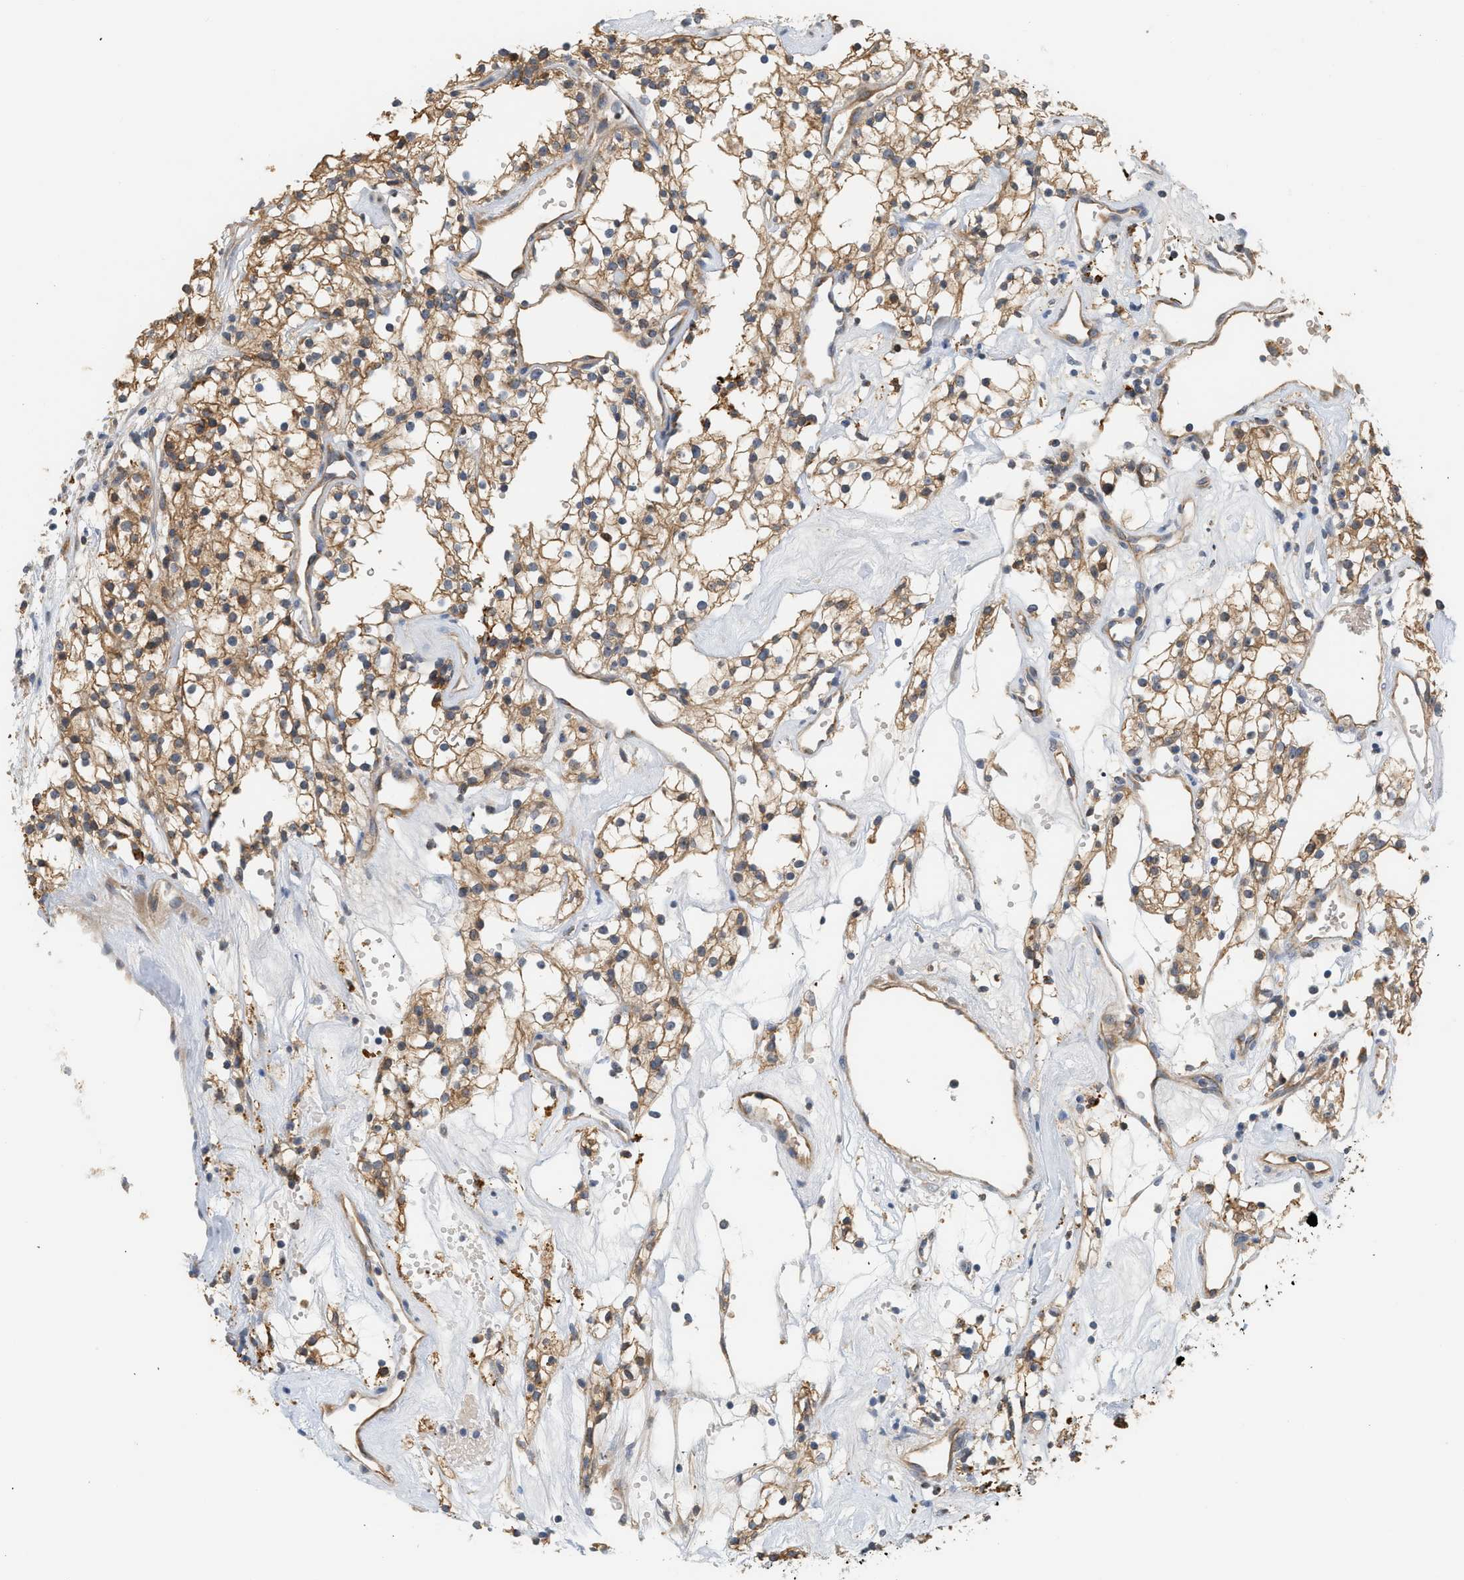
{"staining": {"intensity": "moderate", "quantity": ">75%", "location": "cytoplasmic/membranous"}, "tissue": "renal cancer", "cell_type": "Tumor cells", "image_type": "cancer", "snomed": [{"axis": "morphology", "description": "Adenocarcinoma, NOS"}, {"axis": "topography", "description": "Kidney"}], "caption": "Protein expression analysis of renal cancer (adenocarcinoma) demonstrates moderate cytoplasmic/membranous positivity in about >75% of tumor cells.", "gene": "CTXN1", "patient": {"sex": "male", "age": 59}}